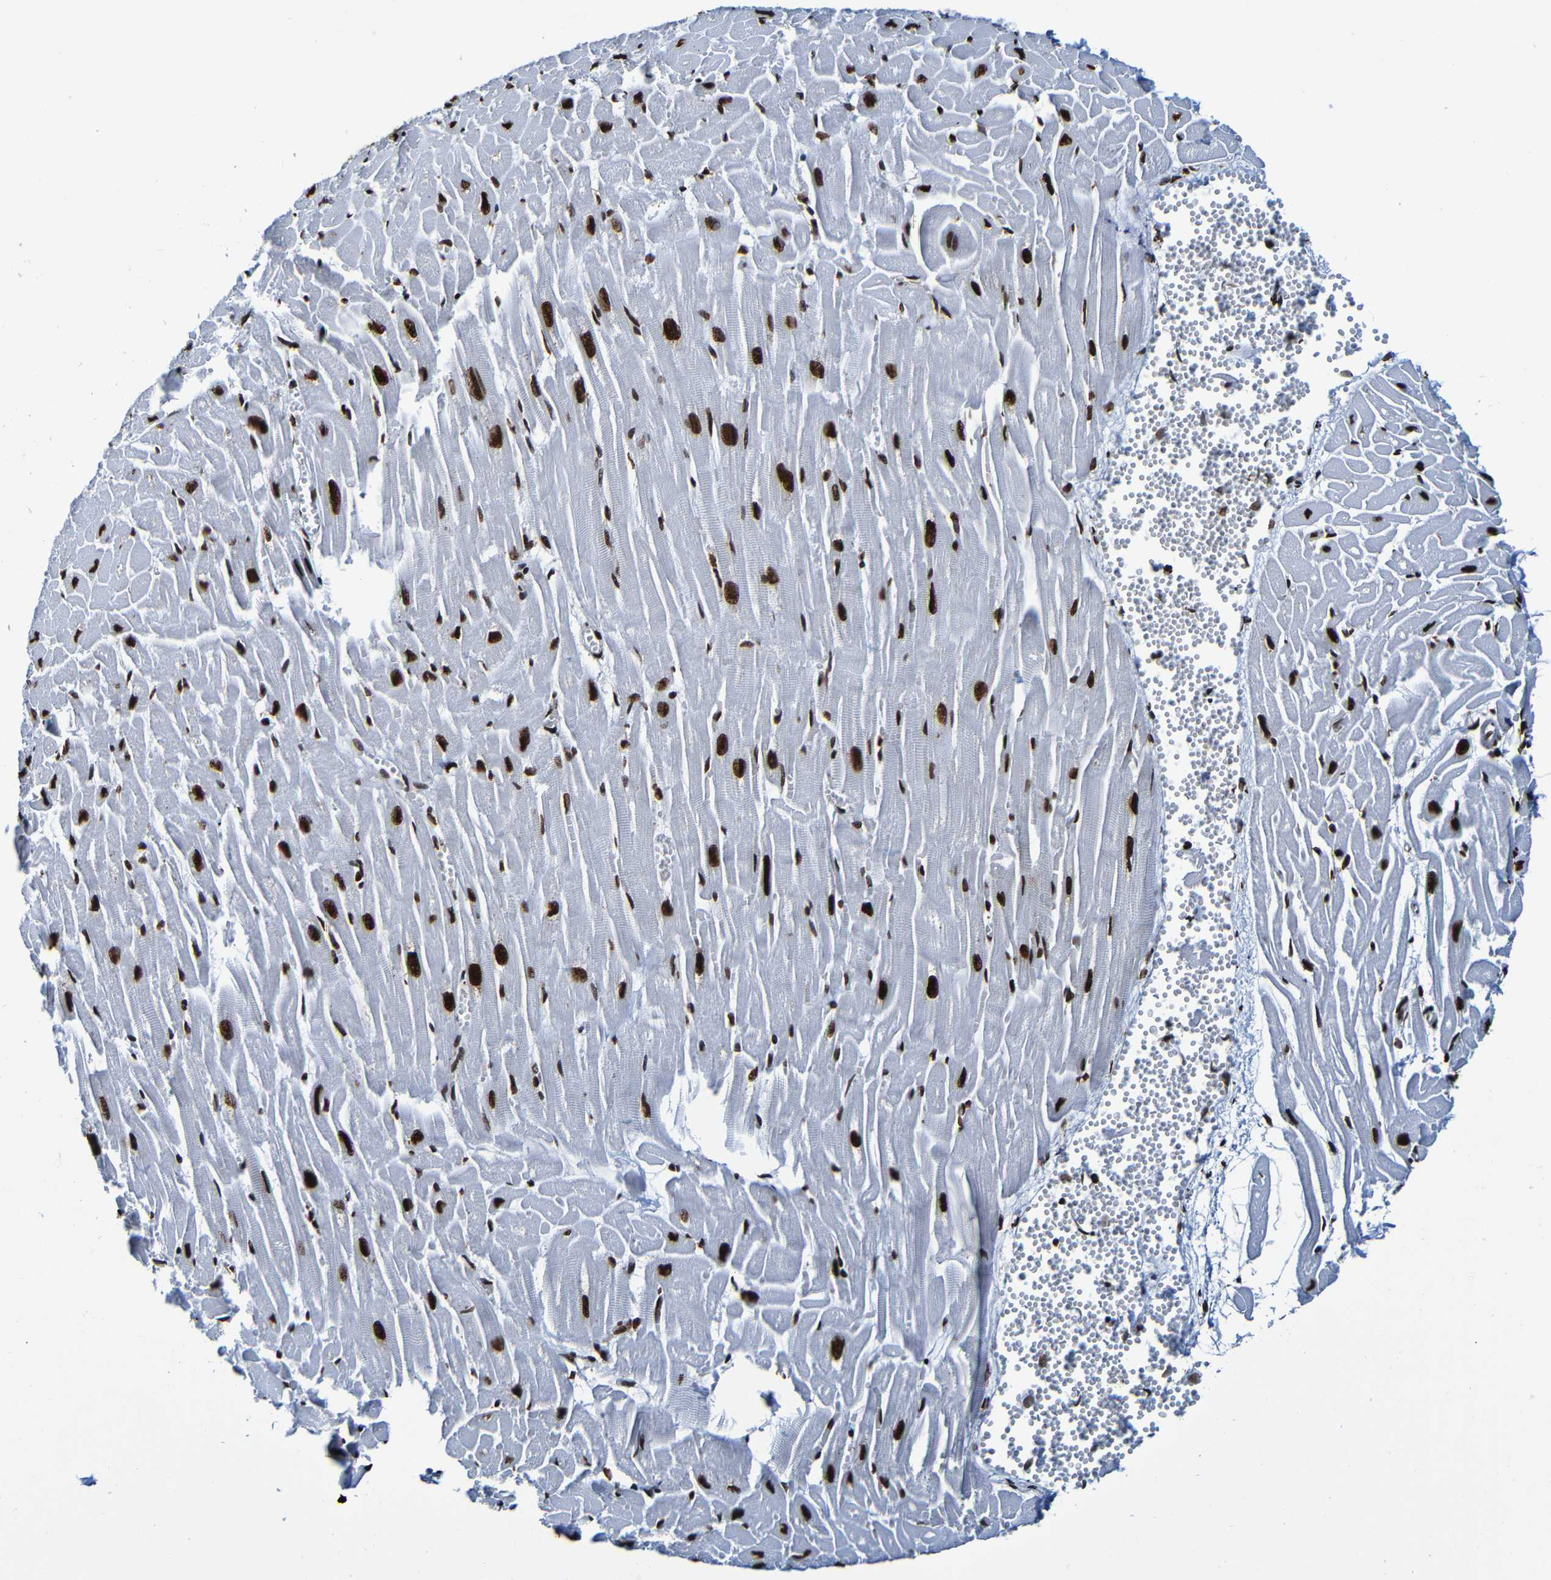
{"staining": {"intensity": "strong", "quantity": ">75%", "location": "nuclear"}, "tissue": "heart muscle", "cell_type": "Cardiomyocytes", "image_type": "normal", "snomed": [{"axis": "morphology", "description": "Normal tissue, NOS"}, {"axis": "topography", "description": "Heart"}], "caption": "IHC (DAB (3,3'-diaminobenzidine)) staining of normal heart muscle shows strong nuclear protein staining in approximately >75% of cardiomyocytes. The protein of interest is shown in brown color, while the nuclei are stained blue.", "gene": "SRSF3", "patient": {"sex": "female", "age": 19}}